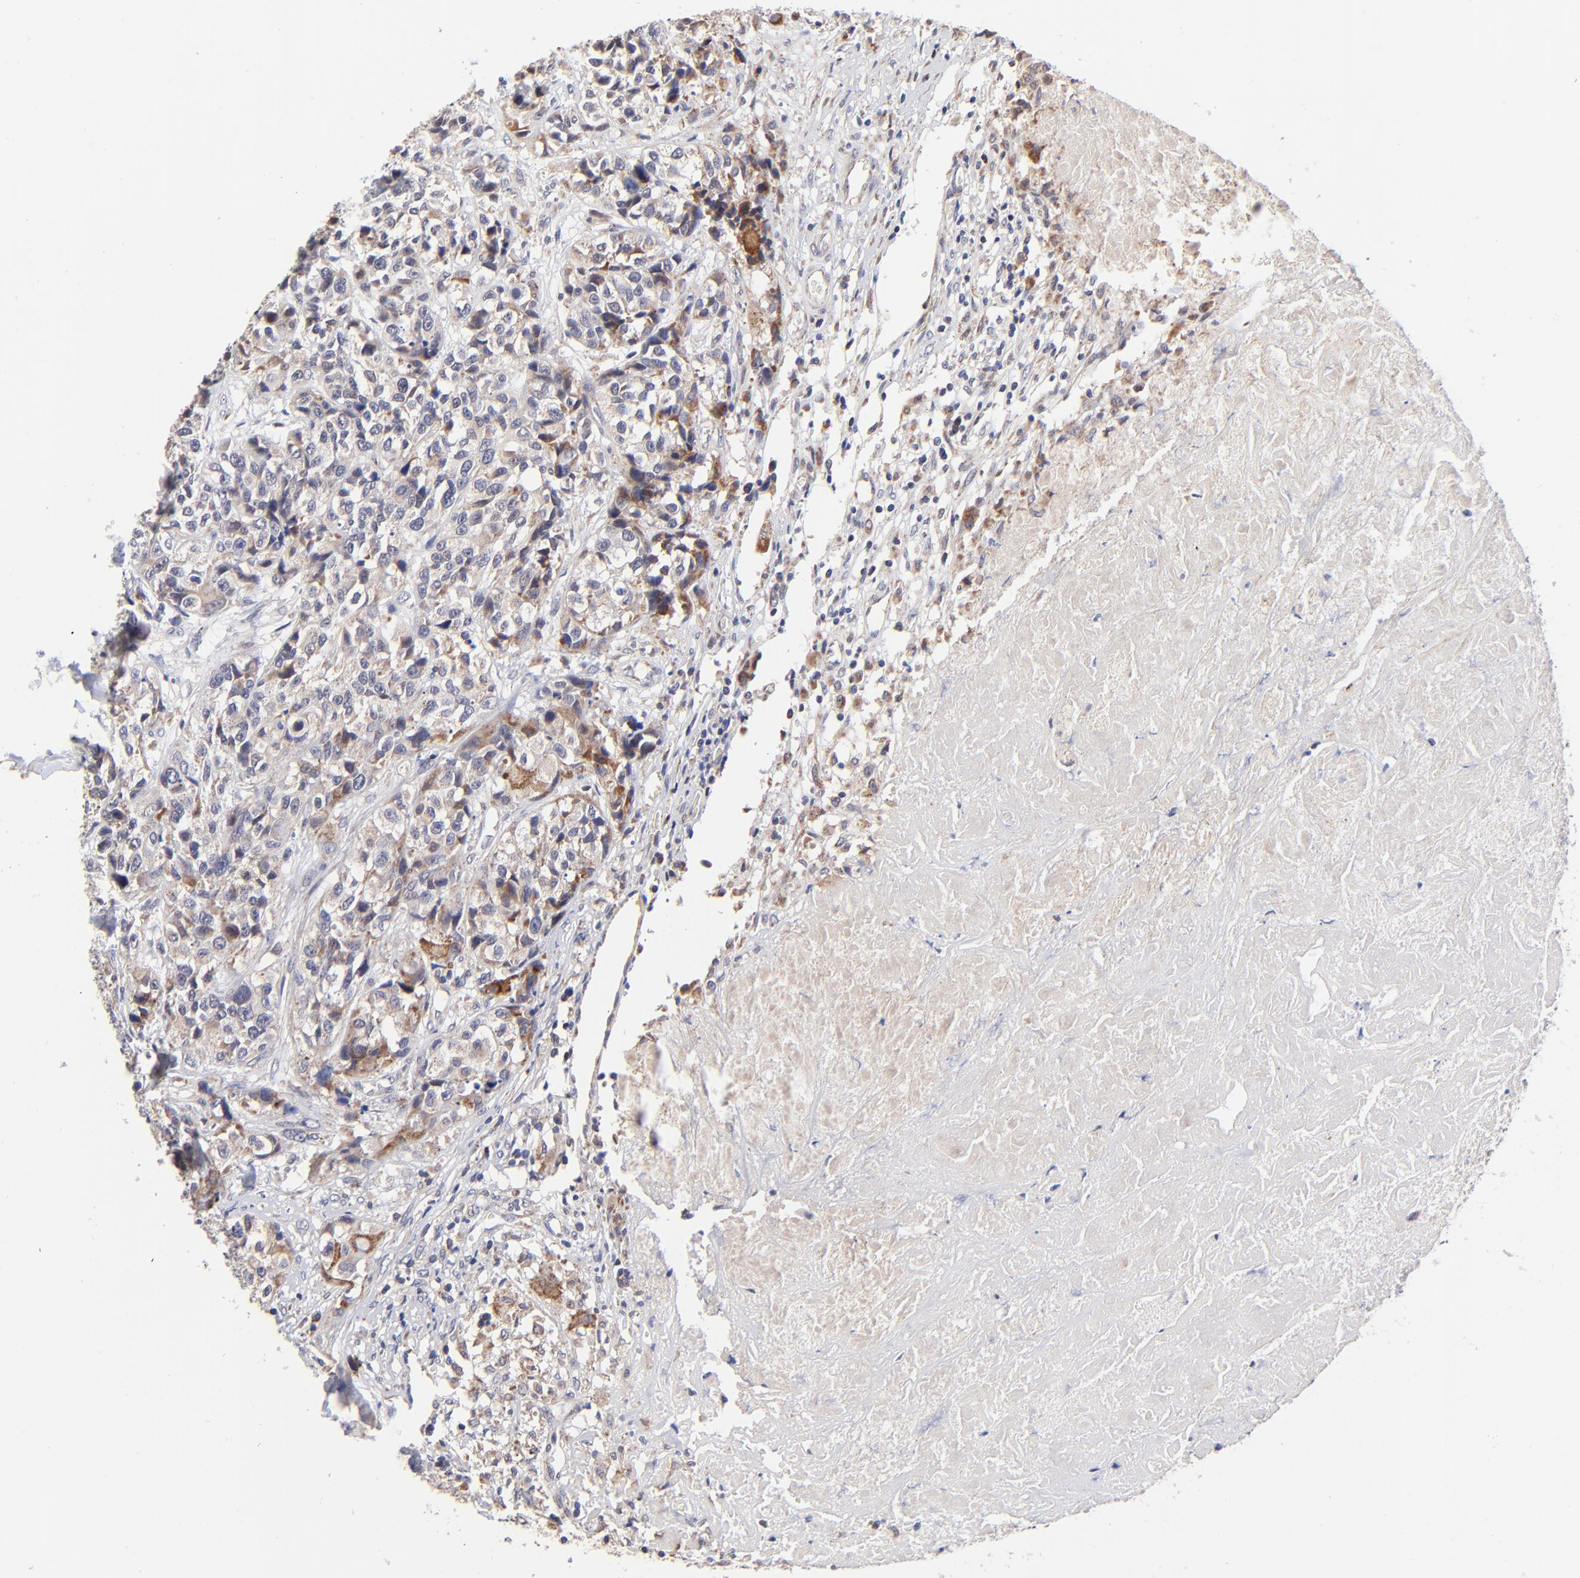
{"staining": {"intensity": "moderate", "quantity": "25%-75%", "location": "cytoplasmic/membranous"}, "tissue": "urothelial cancer", "cell_type": "Tumor cells", "image_type": "cancer", "snomed": [{"axis": "morphology", "description": "Urothelial carcinoma, High grade"}, {"axis": "topography", "description": "Urinary bladder"}], "caption": "High-grade urothelial carcinoma tissue exhibits moderate cytoplasmic/membranous staining in about 25%-75% of tumor cells, visualized by immunohistochemistry. The staining was performed using DAB (3,3'-diaminobenzidine) to visualize the protein expression in brown, while the nuclei were stained in blue with hematoxylin (Magnification: 20x).", "gene": "FBXL12", "patient": {"sex": "female", "age": 81}}